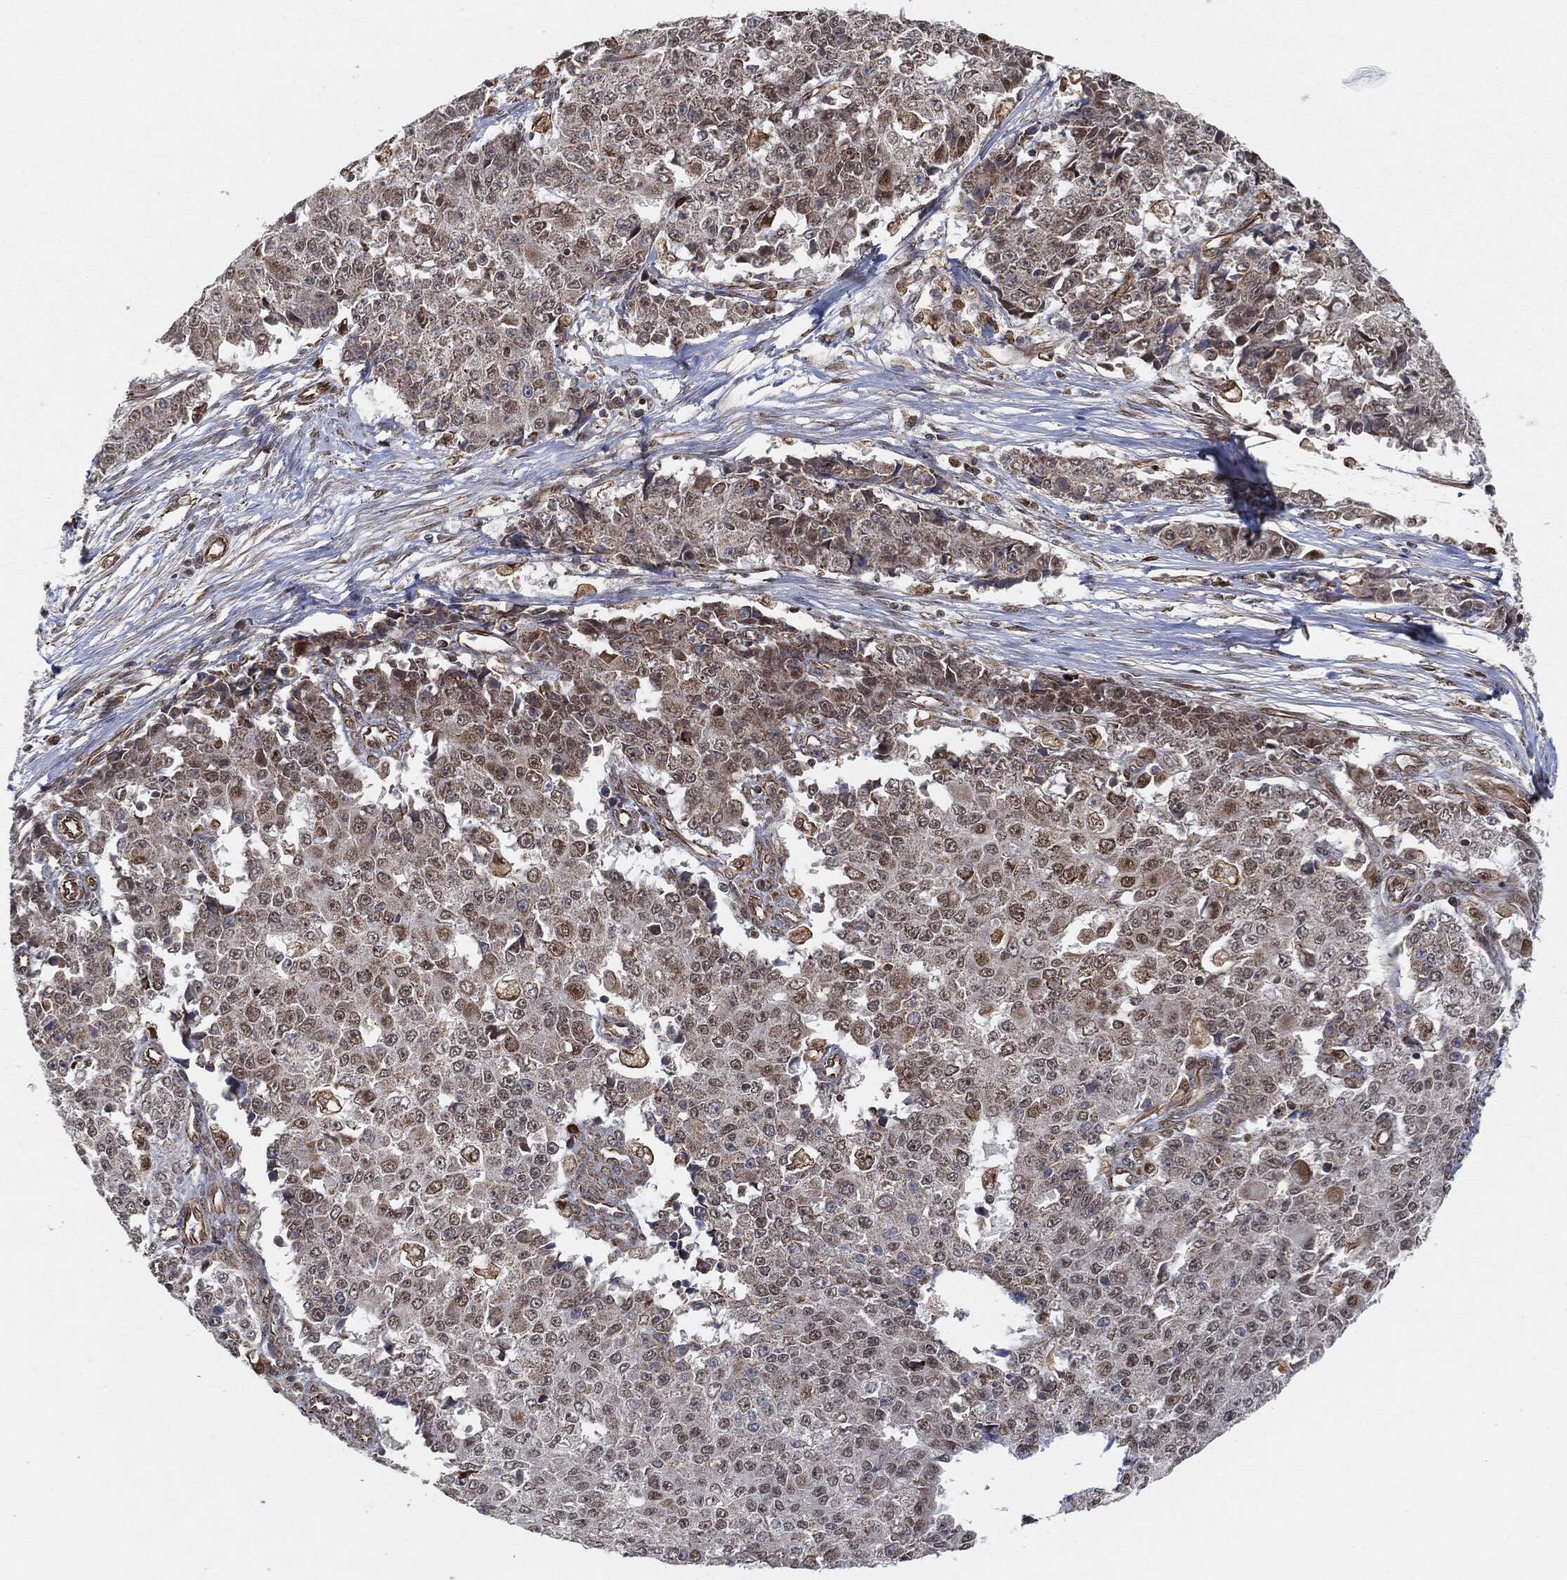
{"staining": {"intensity": "weak", "quantity": "<25%", "location": "nuclear"}, "tissue": "ovarian cancer", "cell_type": "Tumor cells", "image_type": "cancer", "snomed": [{"axis": "morphology", "description": "Carcinoma, endometroid"}, {"axis": "topography", "description": "Ovary"}], "caption": "Tumor cells are negative for brown protein staining in ovarian endometroid carcinoma.", "gene": "TP53RK", "patient": {"sex": "female", "age": 42}}